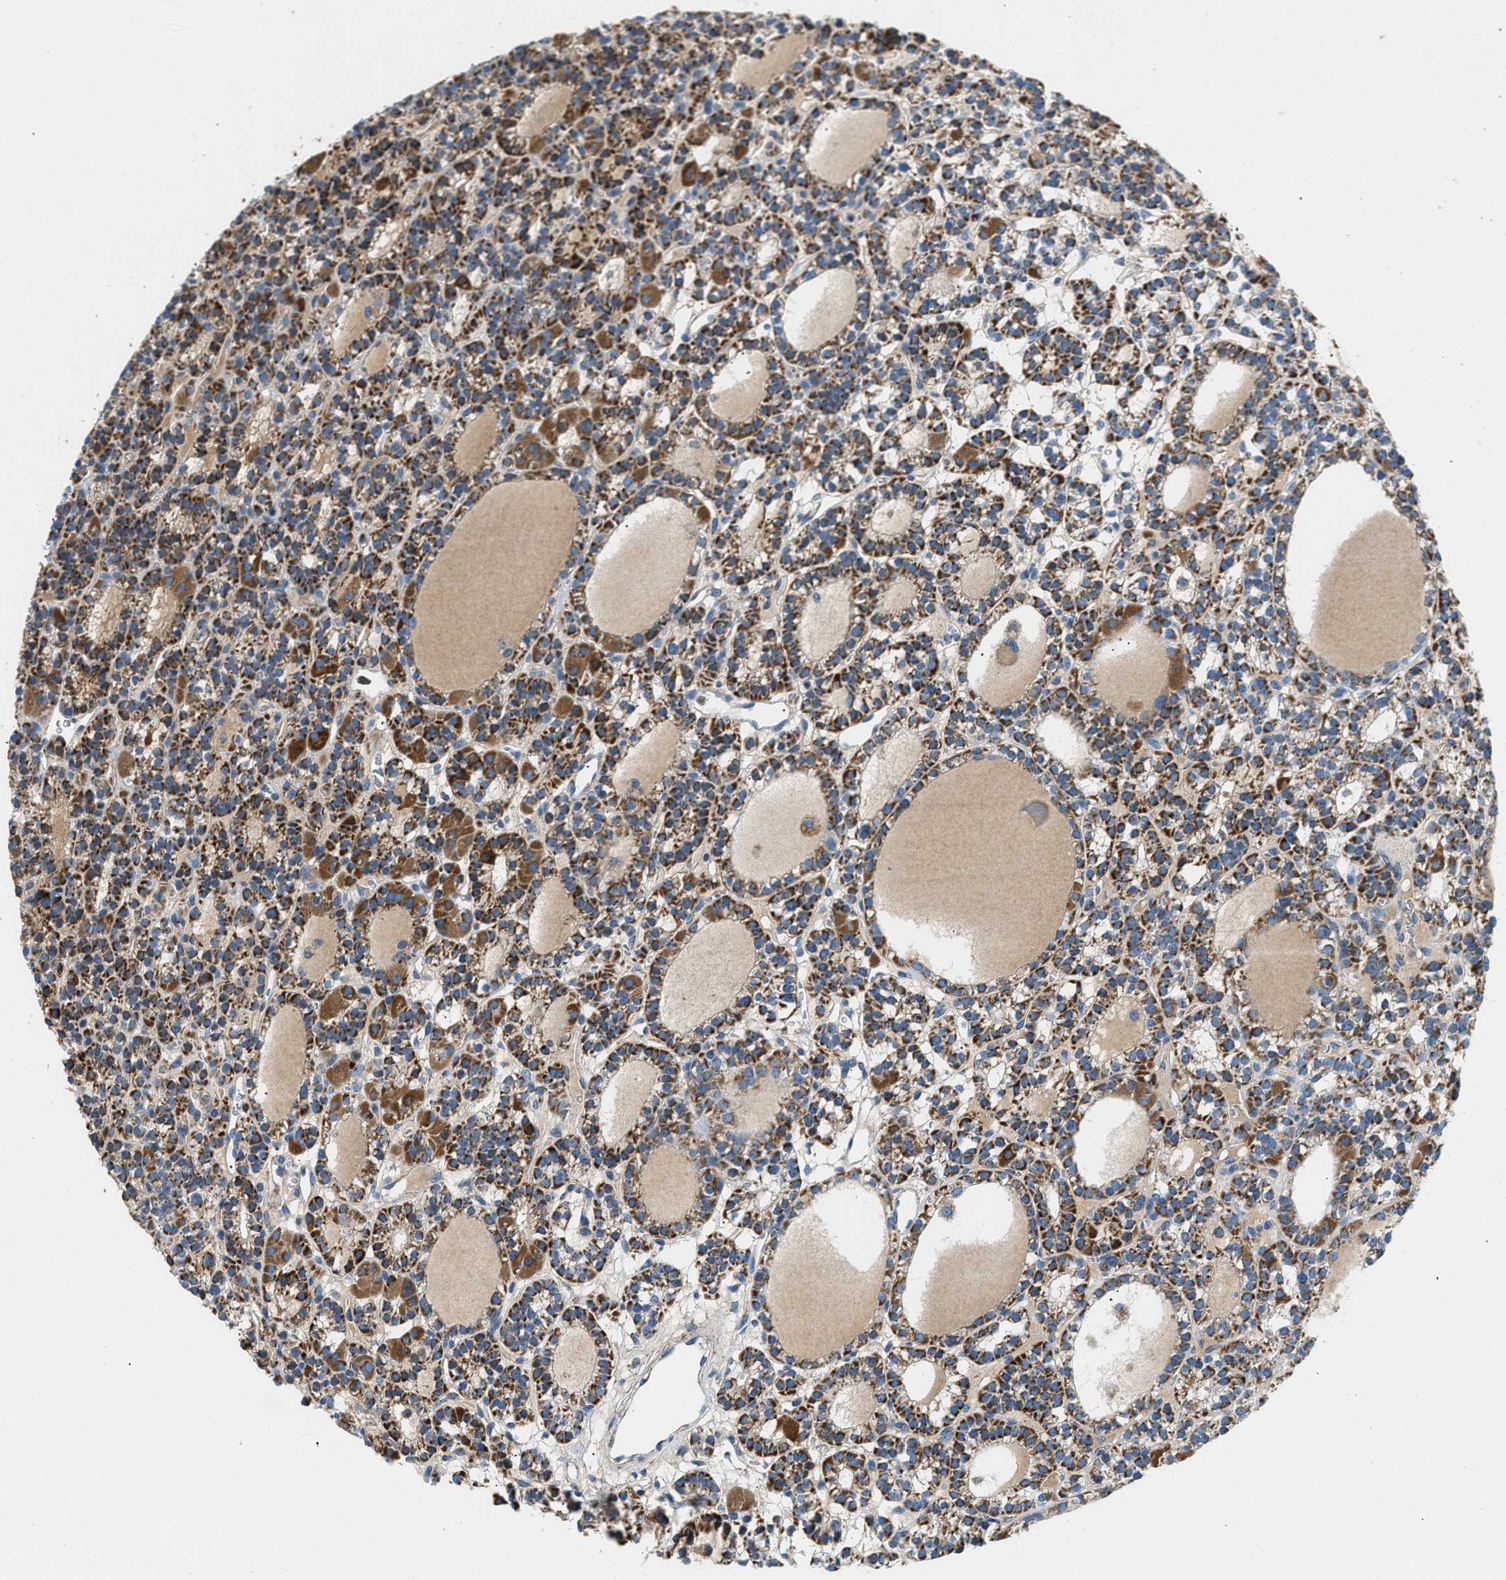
{"staining": {"intensity": "strong", "quantity": ">75%", "location": "cytoplasmic/membranous"}, "tissue": "parathyroid gland", "cell_type": "Glandular cells", "image_type": "normal", "snomed": [{"axis": "morphology", "description": "Normal tissue, NOS"}, {"axis": "morphology", "description": "Adenoma, NOS"}, {"axis": "topography", "description": "Parathyroid gland"}], "caption": "Brown immunohistochemical staining in unremarkable human parathyroid gland exhibits strong cytoplasmic/membranous staining in about >75% of glandular cells.", "gene": "ACADVL", "patient": {"sex": "female", "age": 58}}